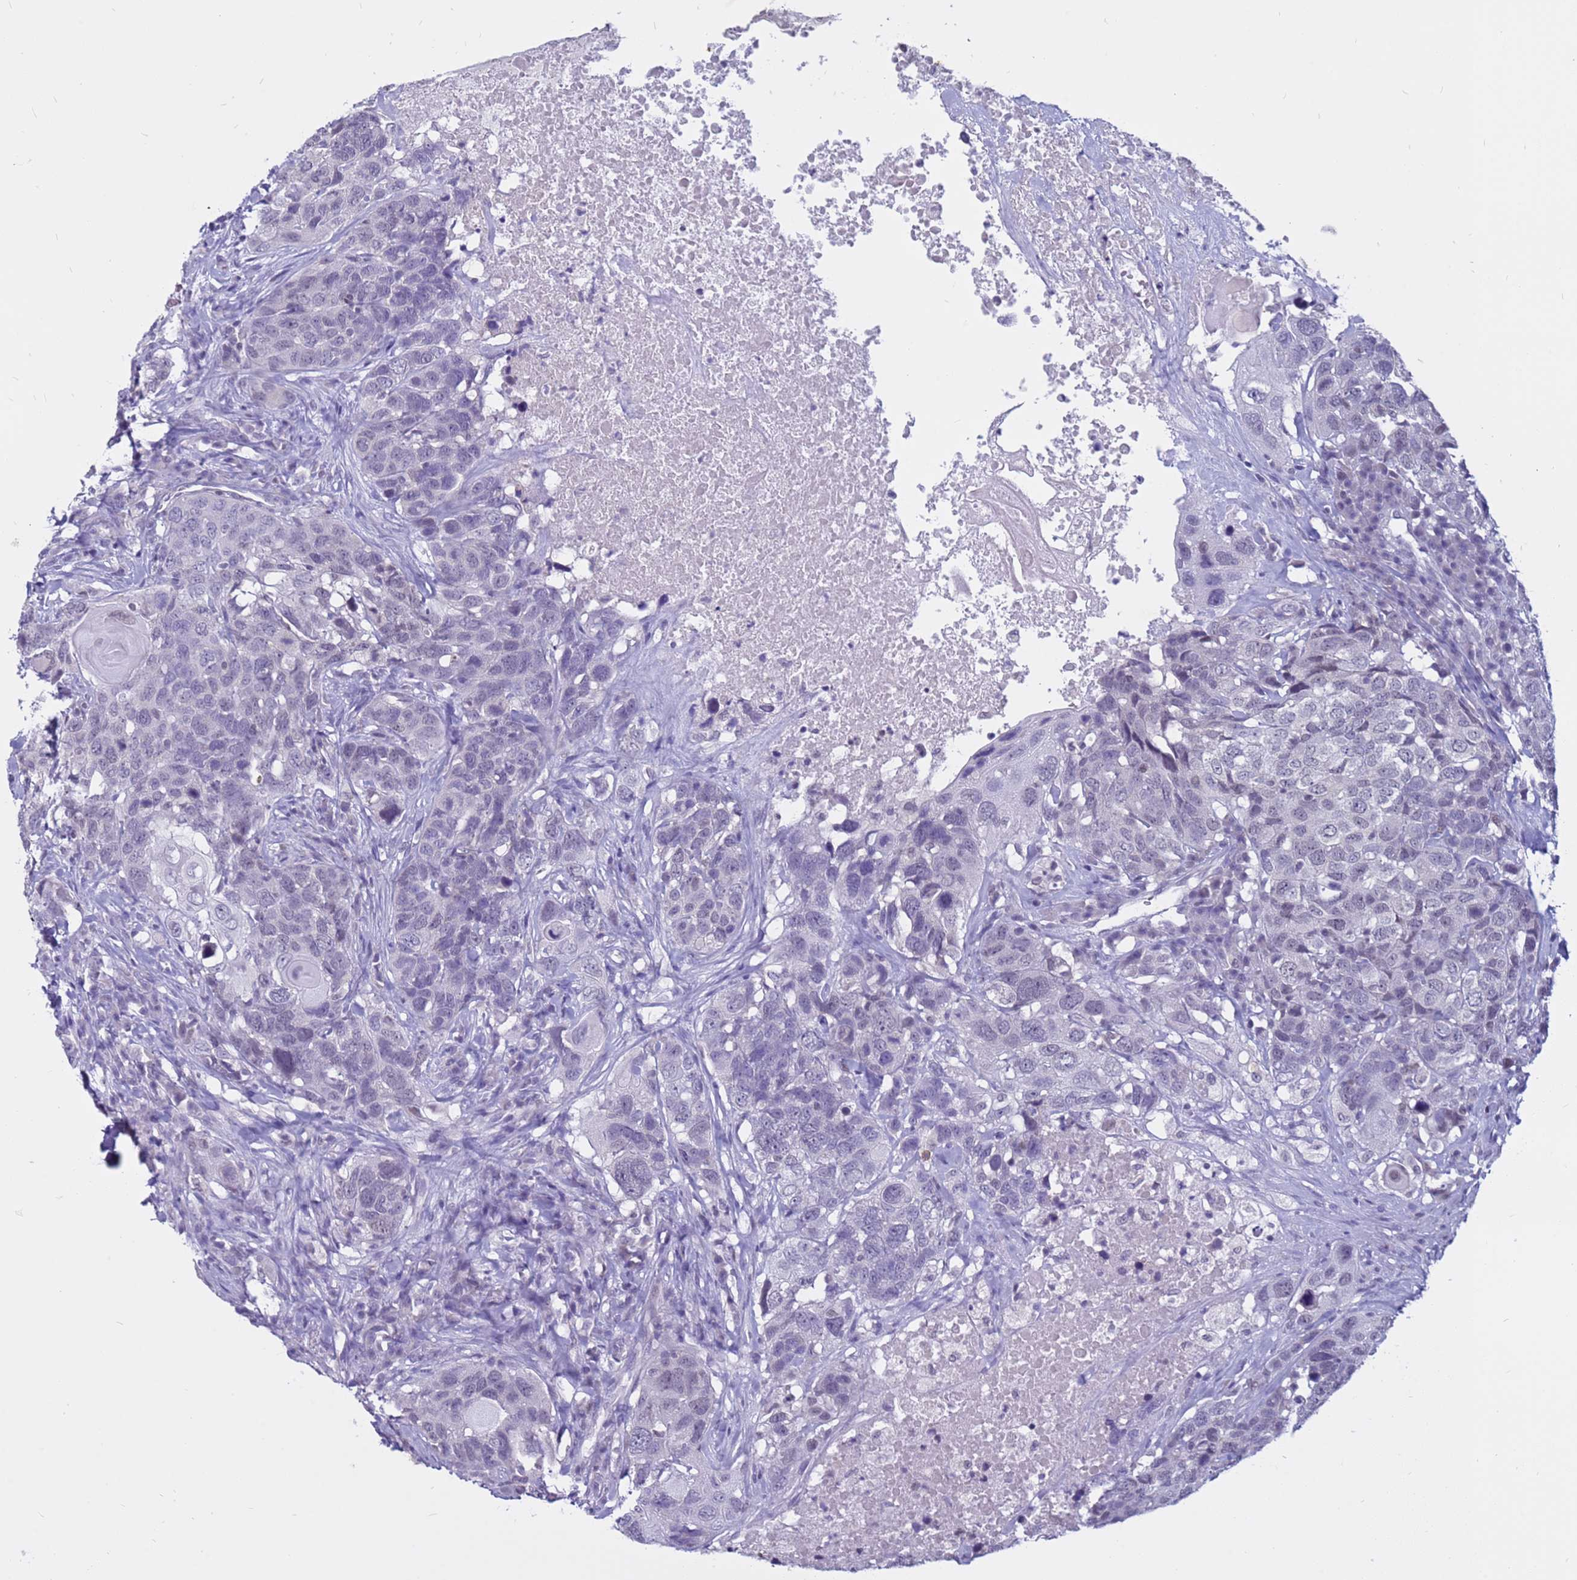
{"staining": {"intensity": "negative", "quantity": "none", "location": "none"}, "tissue": "head and neck cancer", "cell_type": "Tumor cells", "image_type": "cancer", "snomed": [{"axis": "morphology", "description": "Squamous cell carcinoma, NOS"}, {"axis": "topography", "description": "Head-Neck"}], "caption": "Immunohistochemistry micrograph of neoplastic tissue: human squamous cell carcinoma (head and neck) stained with DAB exhibits no significant protein expression in tumor cells.", "gene": "CDK2AP2", "patient": {"sex": "male", "age": 66}}